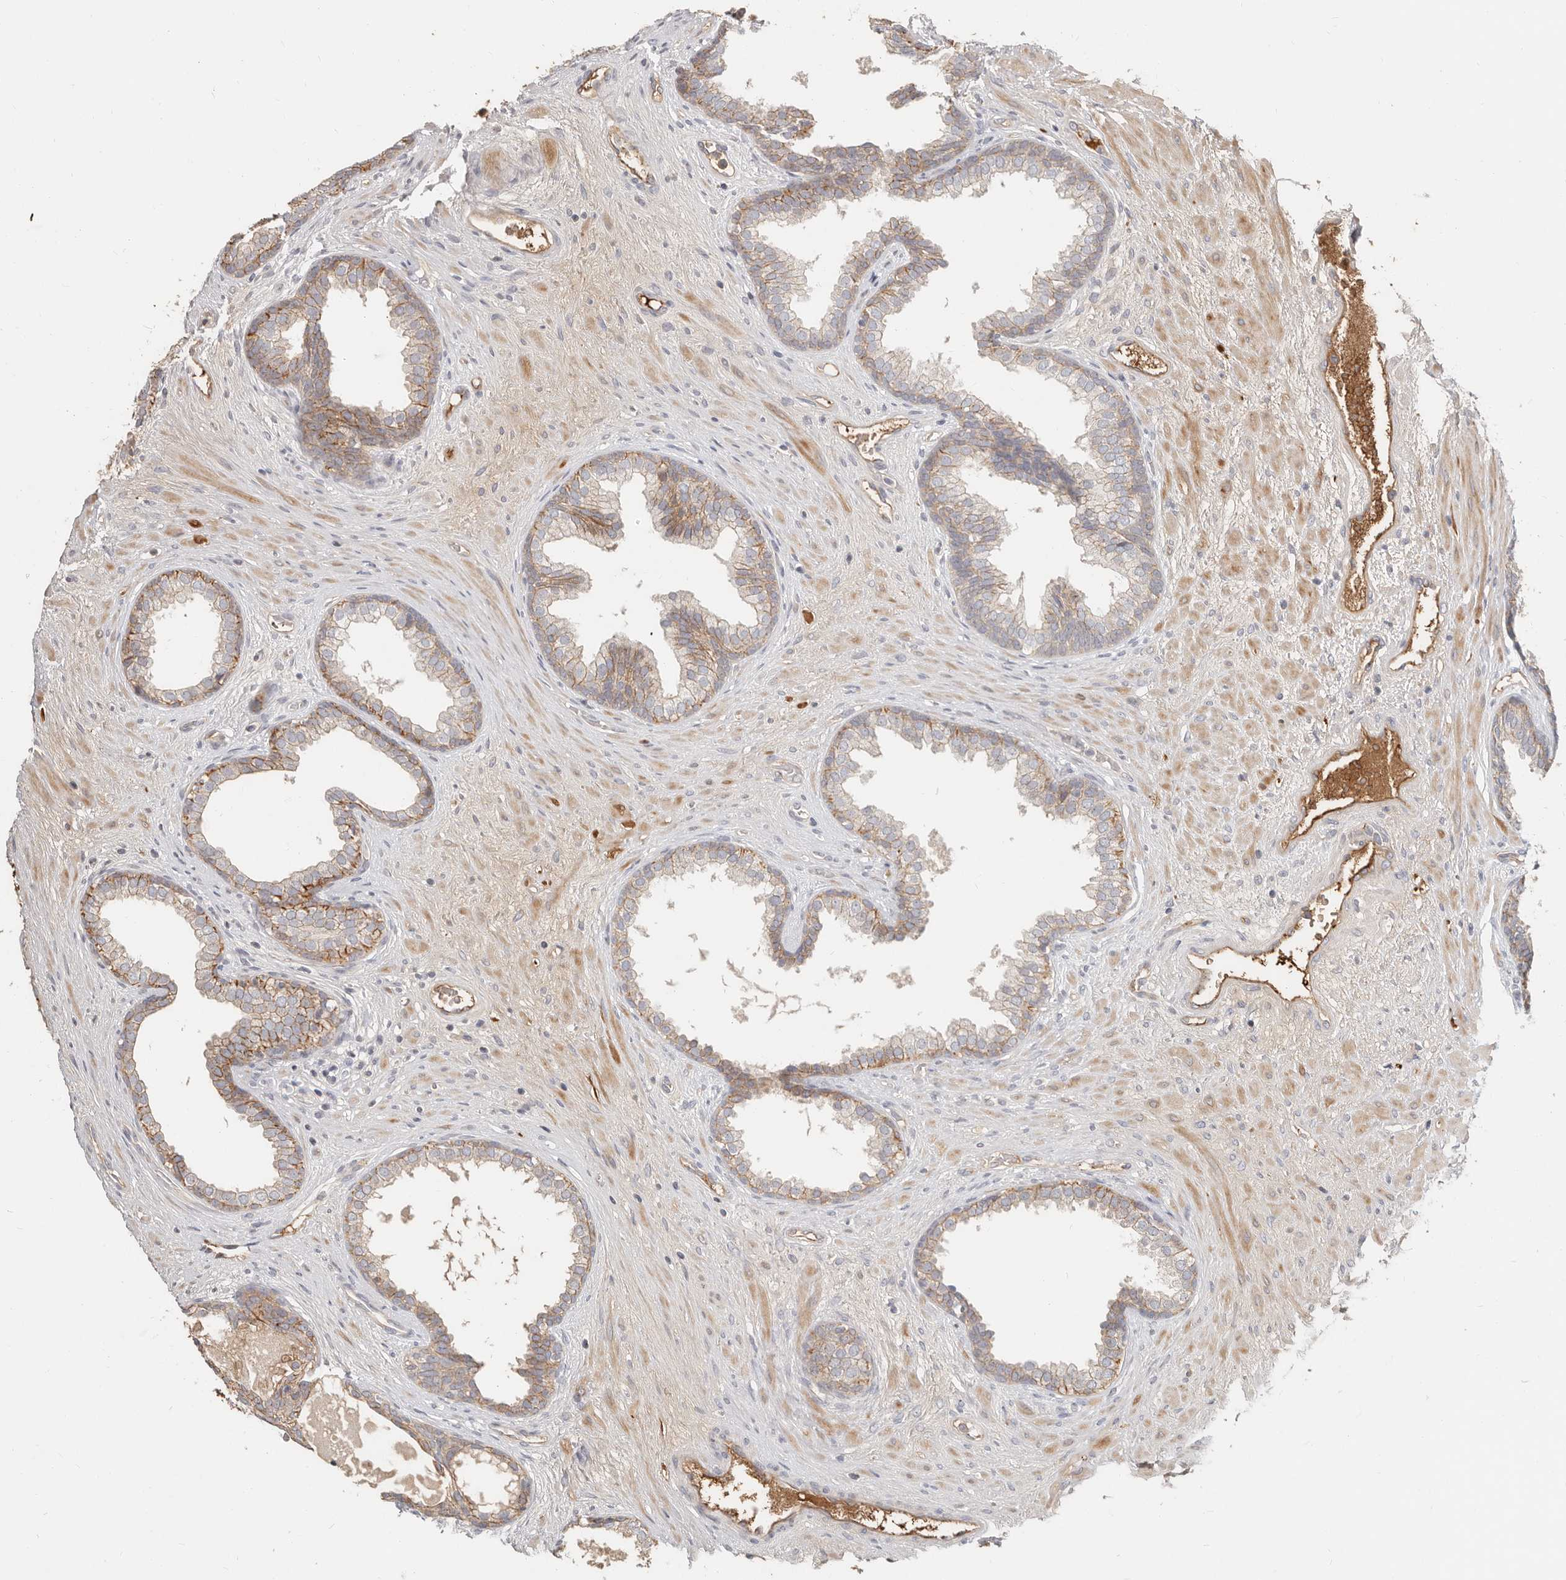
{"staining": {"intensity": "moderate", "quantity": "25%-75%", "location": "cytoplasmic/membranous"}, "tissue": "prostate", "cell_type": "Glandular cells", "image_type": "normal", "snomed": [{"axis": "morphology", "description": "Normal tissue, NOS"}, {"axis": "topography", "description": "Prostate"}], "caption": "A medium amount of moderate cytoplasmic/membranous expression is appreciated in about 25%-75% of glandular cells in unremarkable prostate.", "gene": "MTFR2", "patient": {"sex": "male", "age": 76}}